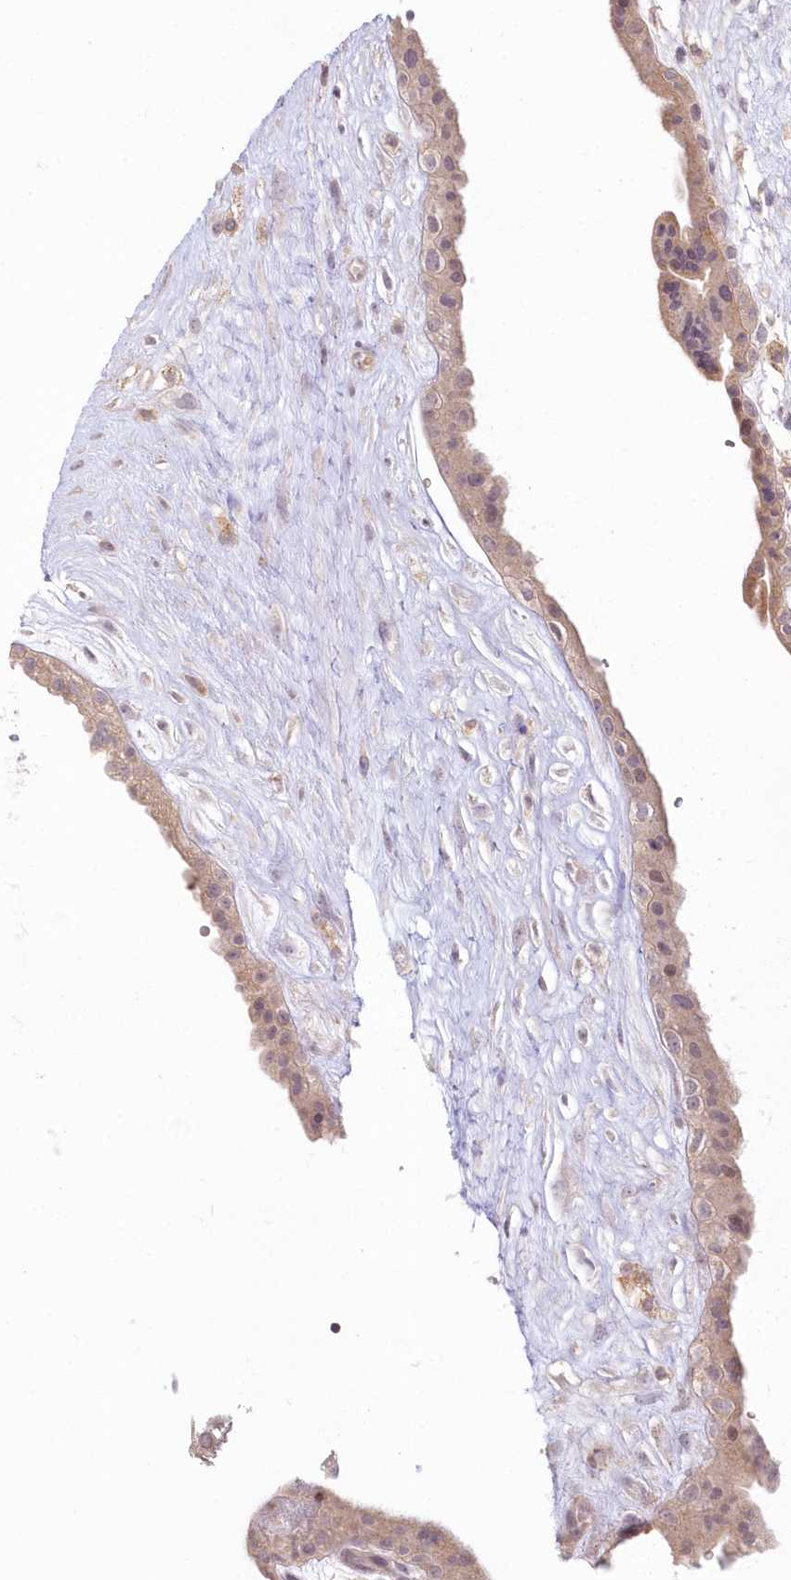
{"staining": {"intensity": "weak", "quantity": "<25%", "location": "cytoplasmic/membranous"}, "tissue": "placenta", "cell_type": "Decidual cells", "image_type": "normal", "snomed": [{"axis": "morphology", "description": "Normal tissue, NOS"}, {"axis": "topography", "description": "Placenta"}], "caption": "Immunohistochemistry of unremarkable placenta shows no positivity in decidual cells. Brightfield microscopy of immunohistochemistry (IHC) stained with DAB (brown) and hematoxylin (blue), captured at high magnification.", "gene": "MTMR3", "patient": {"sex": "female", "age": 18}}